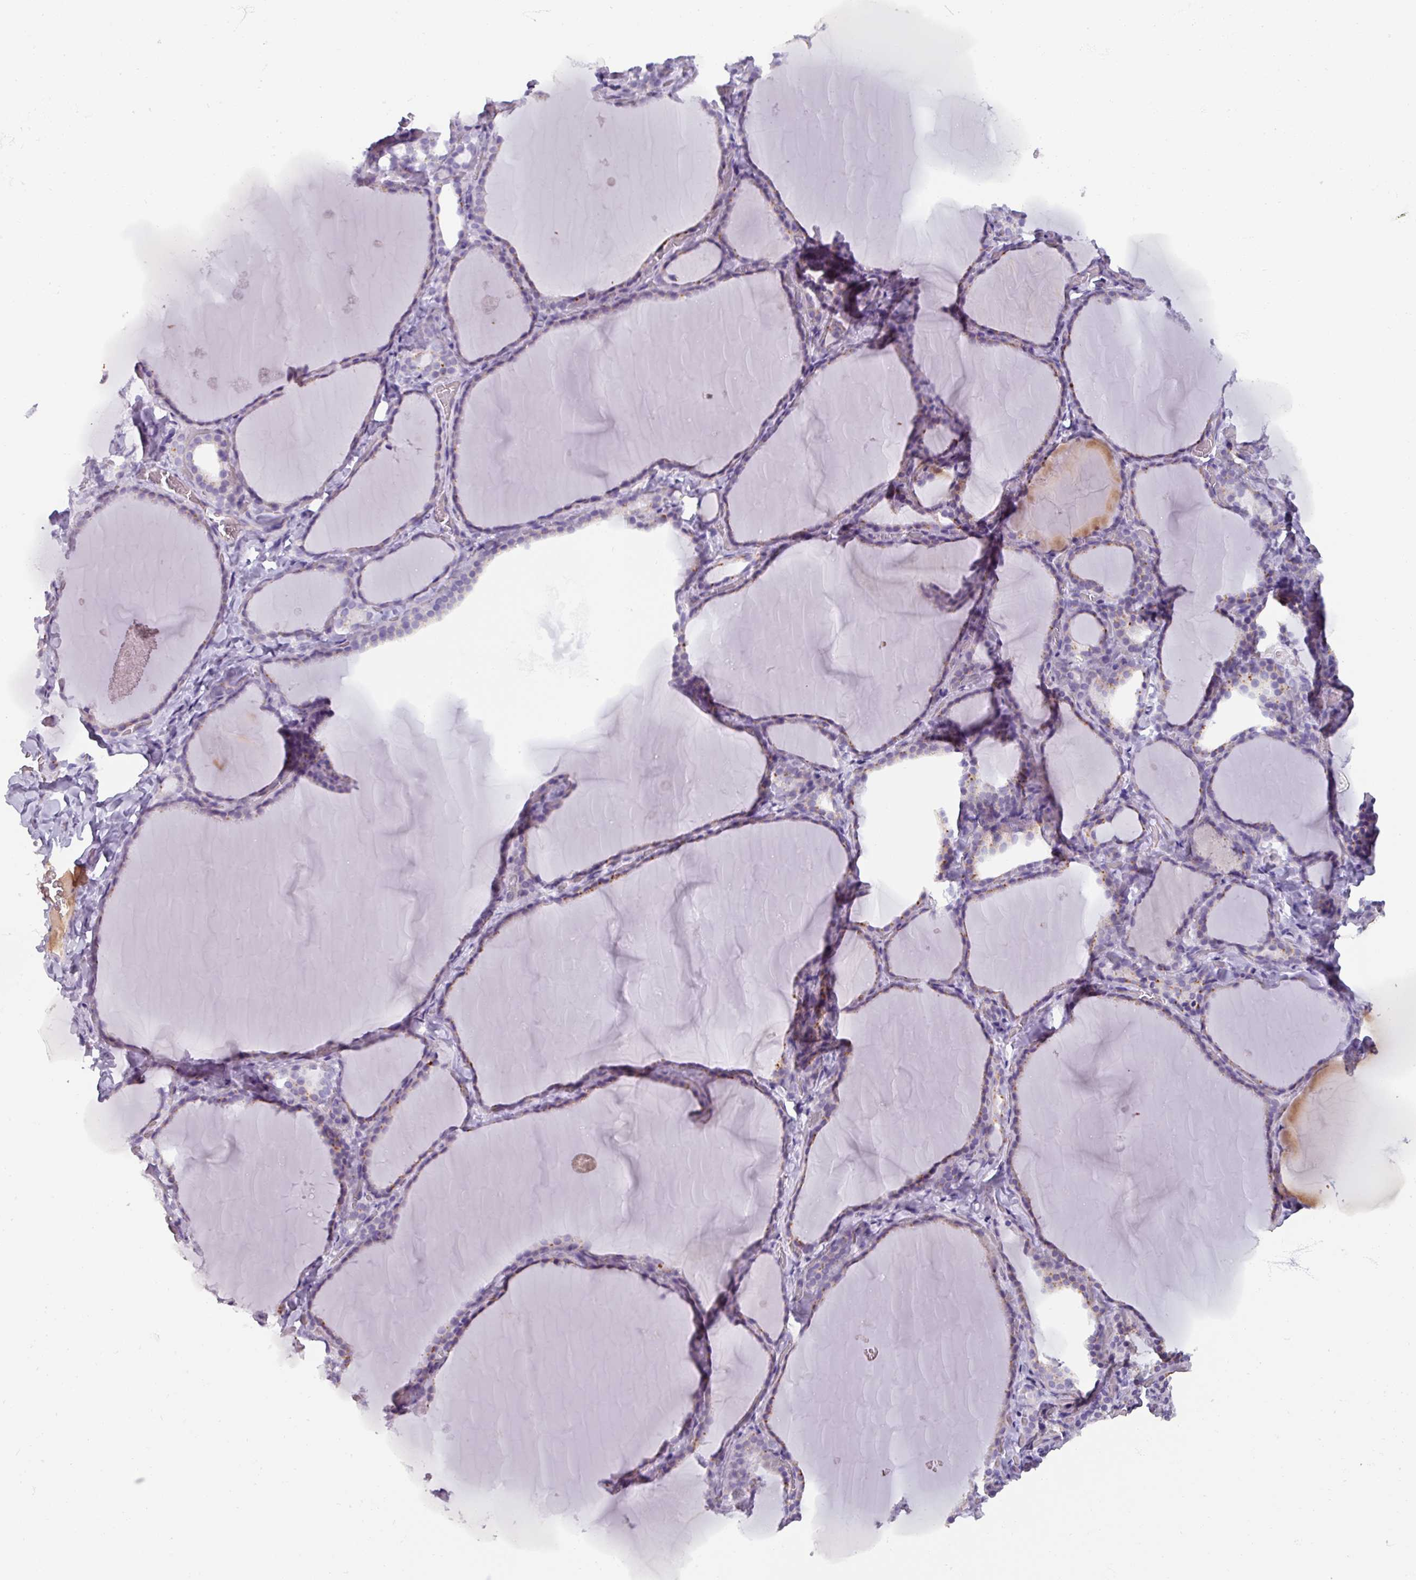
{"staining": {"intensity": "negative", "quantity": "none", "location": "none"}, "tissue": "thyroid gland", "cell_type": "Glandular cells", "image_type": "normal", "snomed": [{"axis": "morphology", "description": "Normal tissue, NOS"}, {"axis": "topography", "description": "Thyroid gland"}], "caption": "IHC micrograph of benign thyroid gland: human thyroid gland stained with DAB demonstrates no significant protein staining in glandular cells. (IHC, brightfield microscopy, high magnification).", "gene": "SPESP1", "patient": {"sex": "female", "age": 22}}